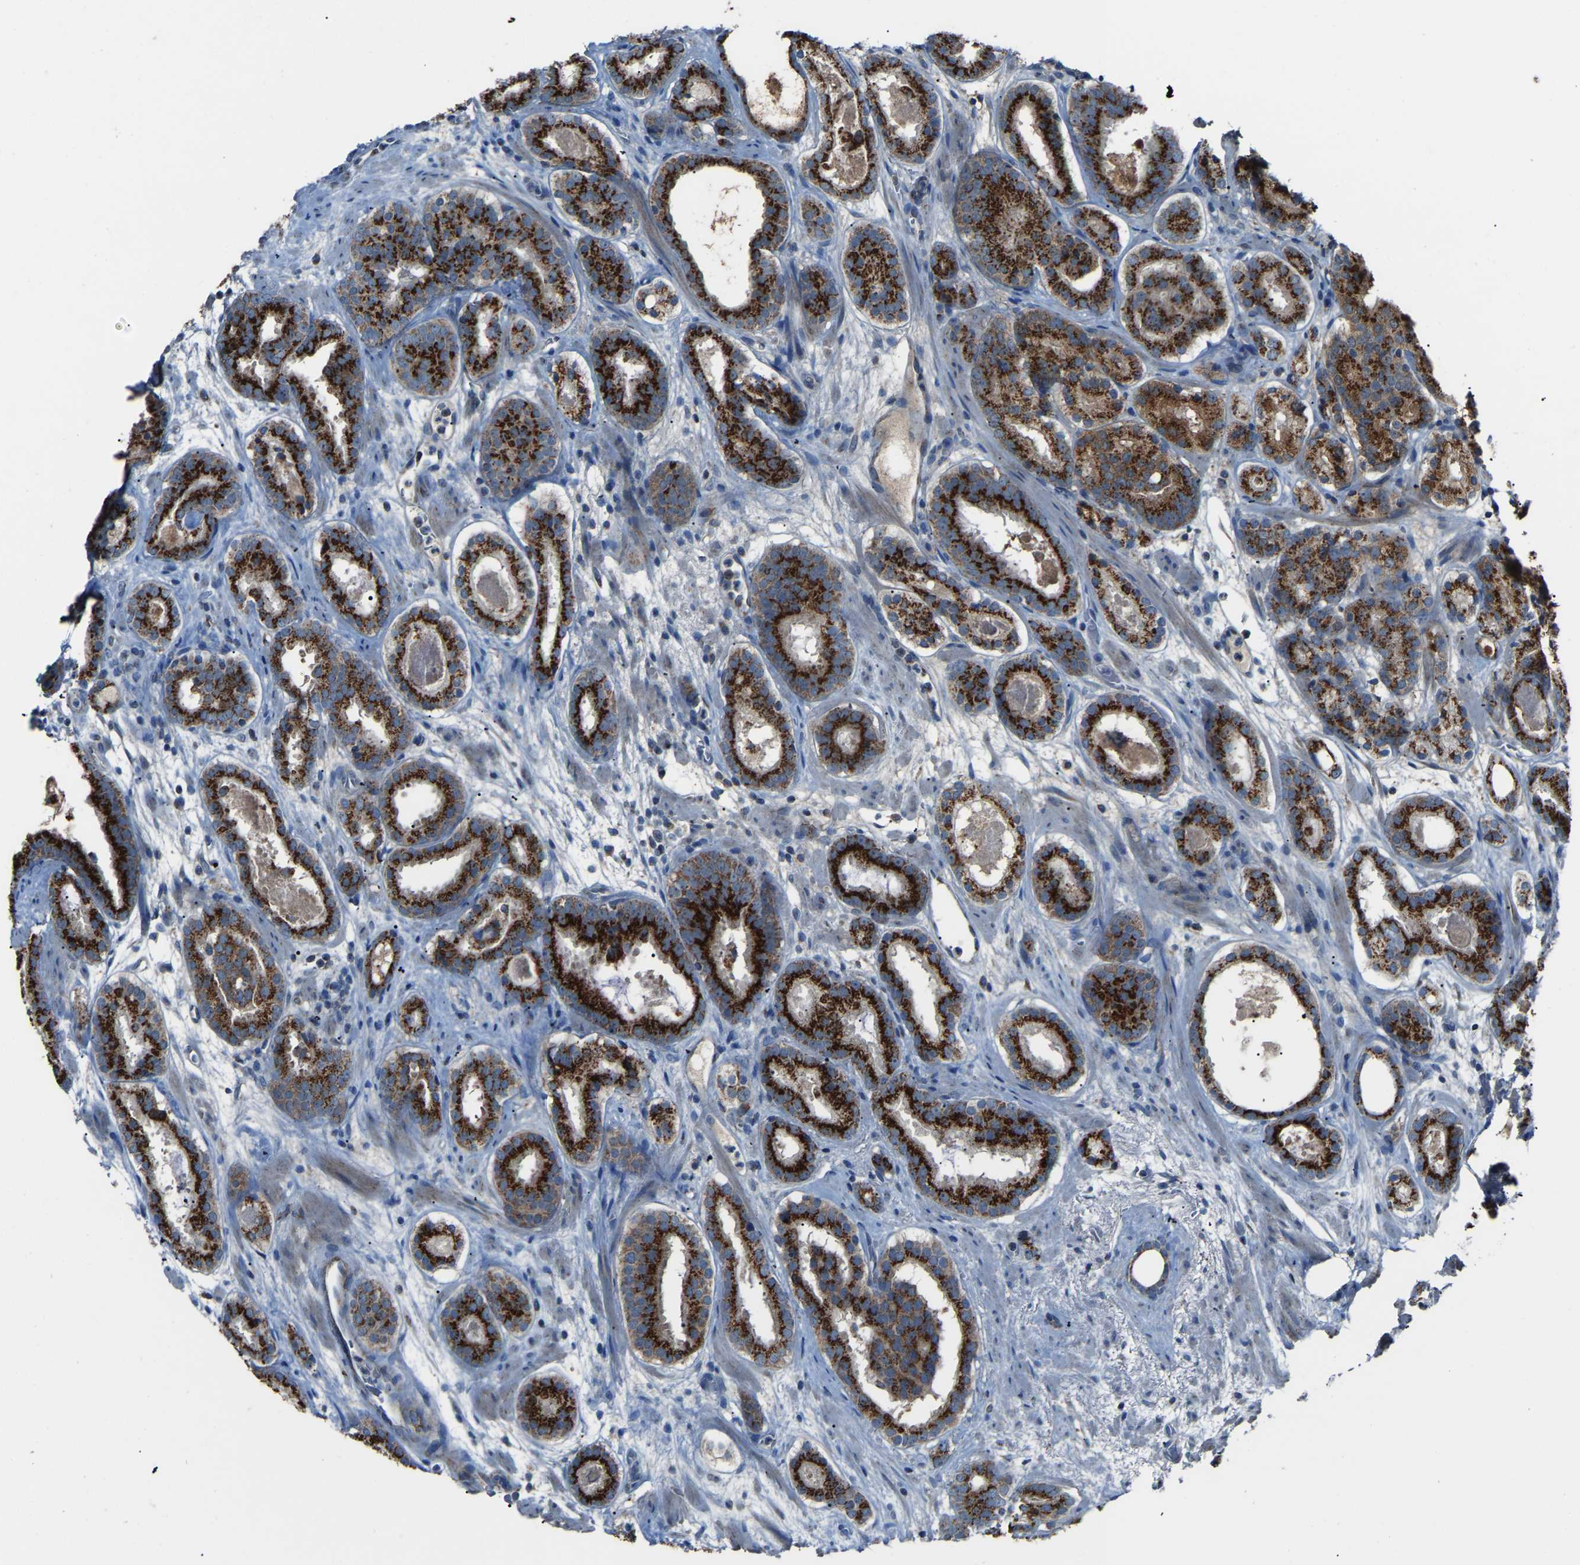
{"staining": {"intensity": "strong", "quantity": ">75%", "location": "cytoplasmic/membranous"}, "tissue": "prostate cancer", "cell_type": "Tumor cells", "image_type": "cancer", "snomed": [{"axis": "morphology", "description": "Adenocarcinoma, Low grade"}, {"axis": "topography", "description": "Prostate"}], "caption": "IHC of human prostate cancer exhibits high levels of strong cytoplasmic/membranous staining in about >75% of tumor cells.", "gene": "CANT1", "patient": {"sex": "male", "age": 69}}